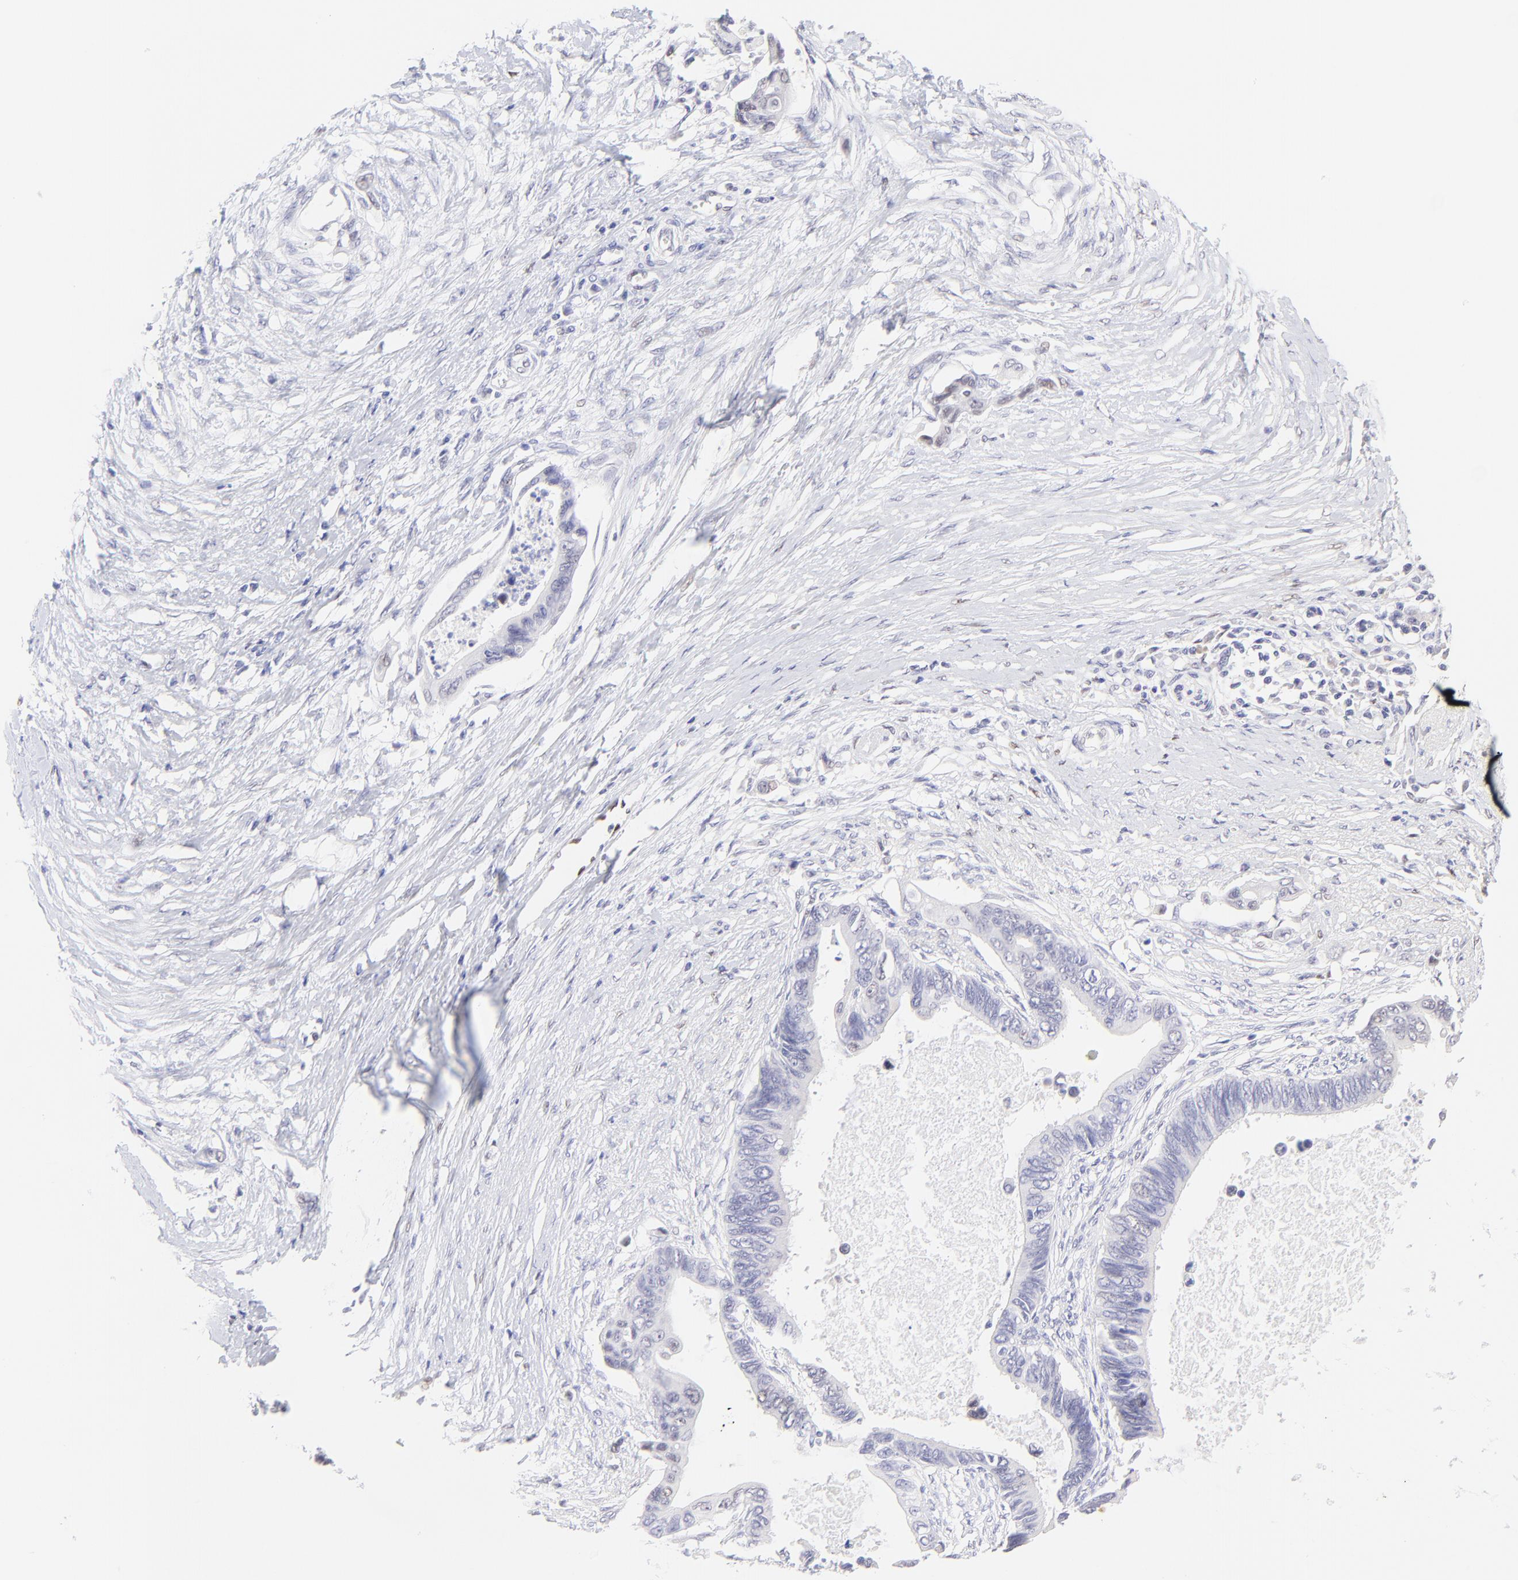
{"staining": {"intensity": "negative", "quantity": "none", "location": "none"}, "tissue": "pancreatic cancer", "cell_type": "Tumor cells", "image_type": "cancer", "snomed": [{"axis": "morphology", "description": "Adenocarcinoma, NOS"}, {"axis": "topography", "description": "Pancreas"}], "caption": "This is an IHC histopathology image of human pancreatic cancer. There is no expression in tumor cells.", "gene": "KLF4", "patient": {"sex": "female", "age": 70}}